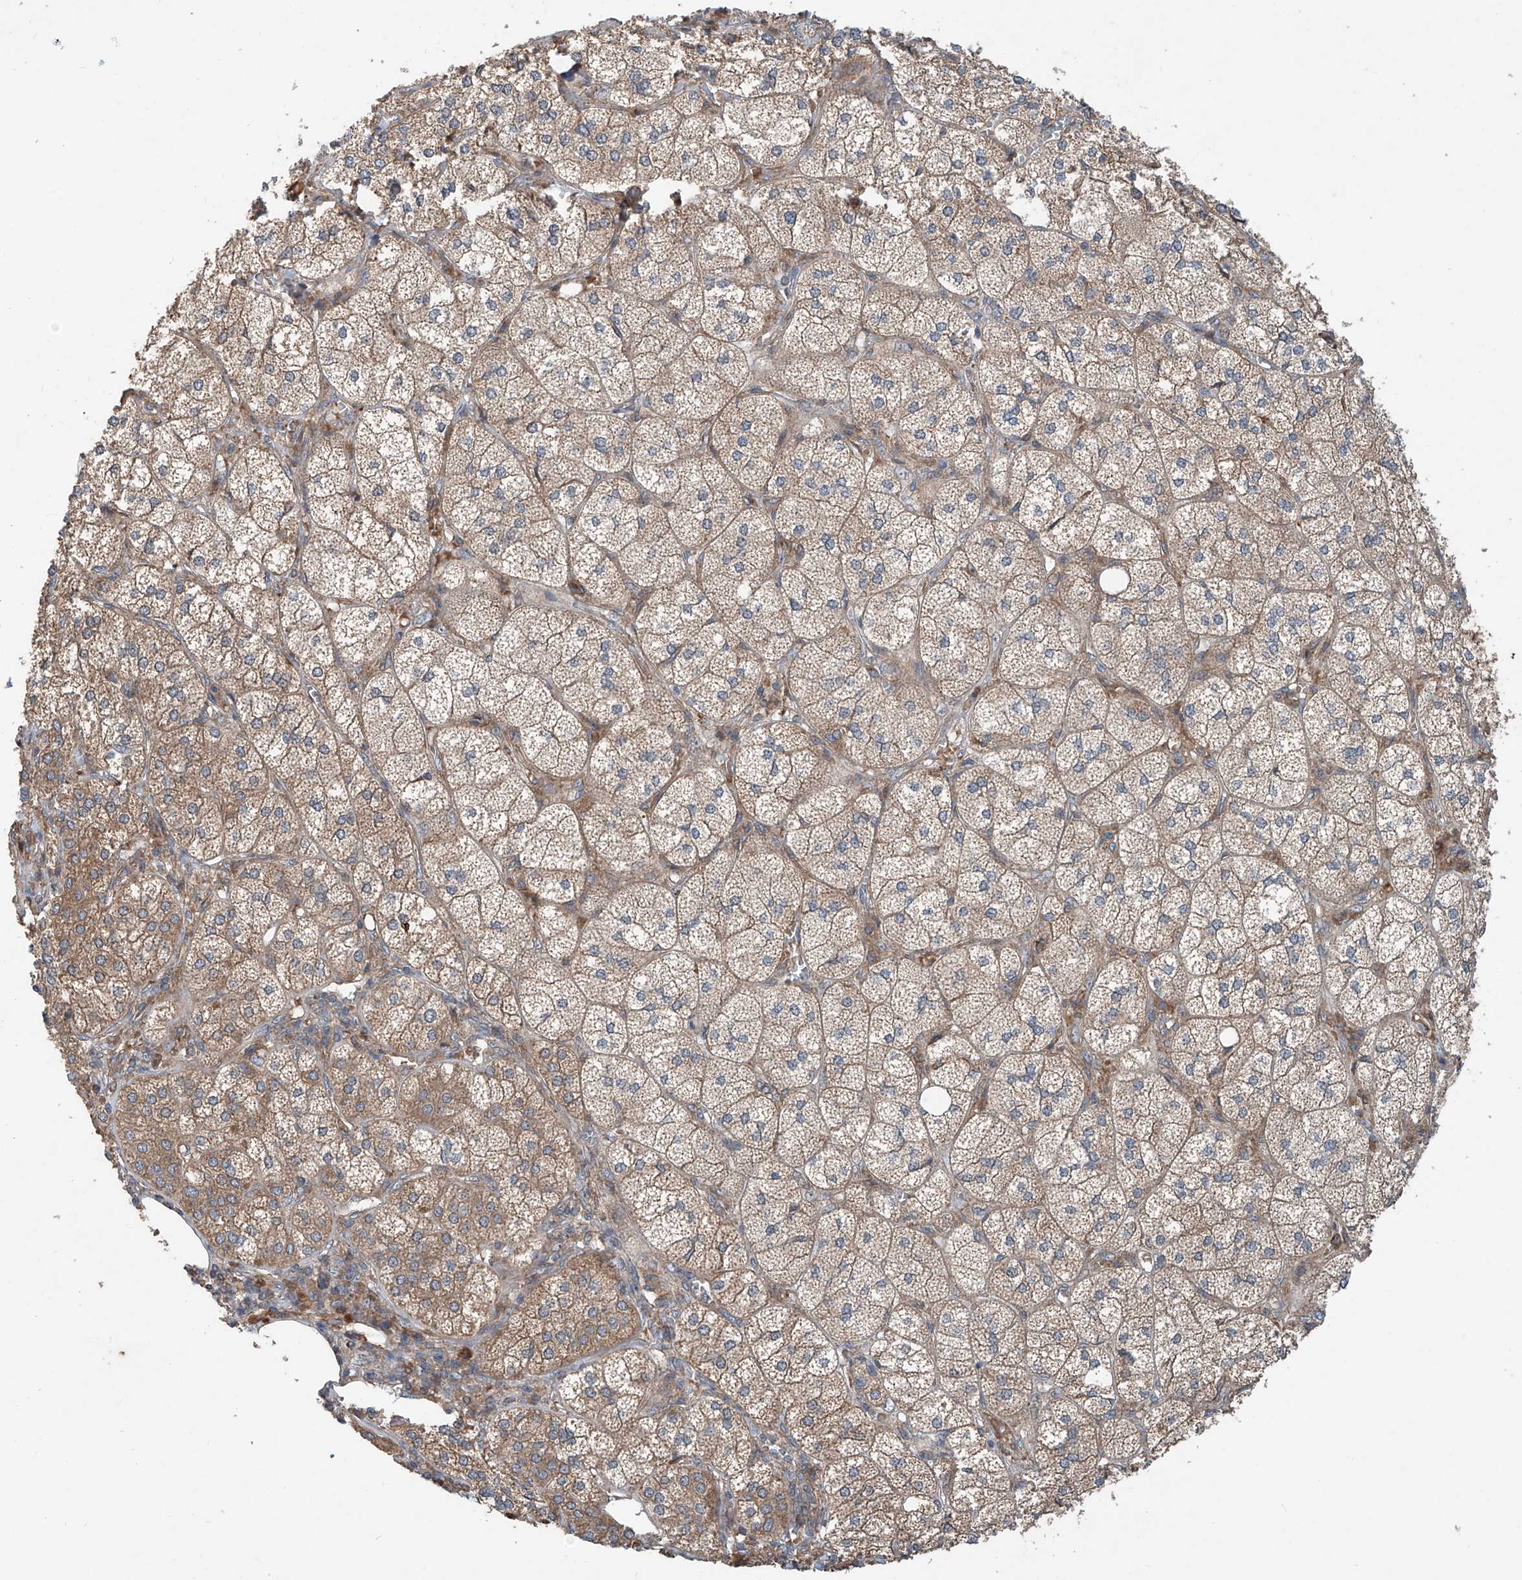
{"staining": {"intensity": "moderate", "quantity": ">75%", "location": "cytoplasmic/membranous"}, "tissue": "adrenal gland", "cell_type": "Glandular cells", "image_type": "normal", "snomed": [{"axis": "morphology", "description": "Normal tissue, NOS"}, {"axis": "topography", "description": "Adrenal gland"}], "caption": "A micrograph of human adrenal gland stained for a protein demonstrates moderate cytoplasmic/membranous brown staining in glandular cells. (Stains: DAB in brown, nuclei in blue, Microscopy: brightfield microscopy at high magnification).", "gene": "ADAM23", "patient": {"sex": "female", "age": 61}}